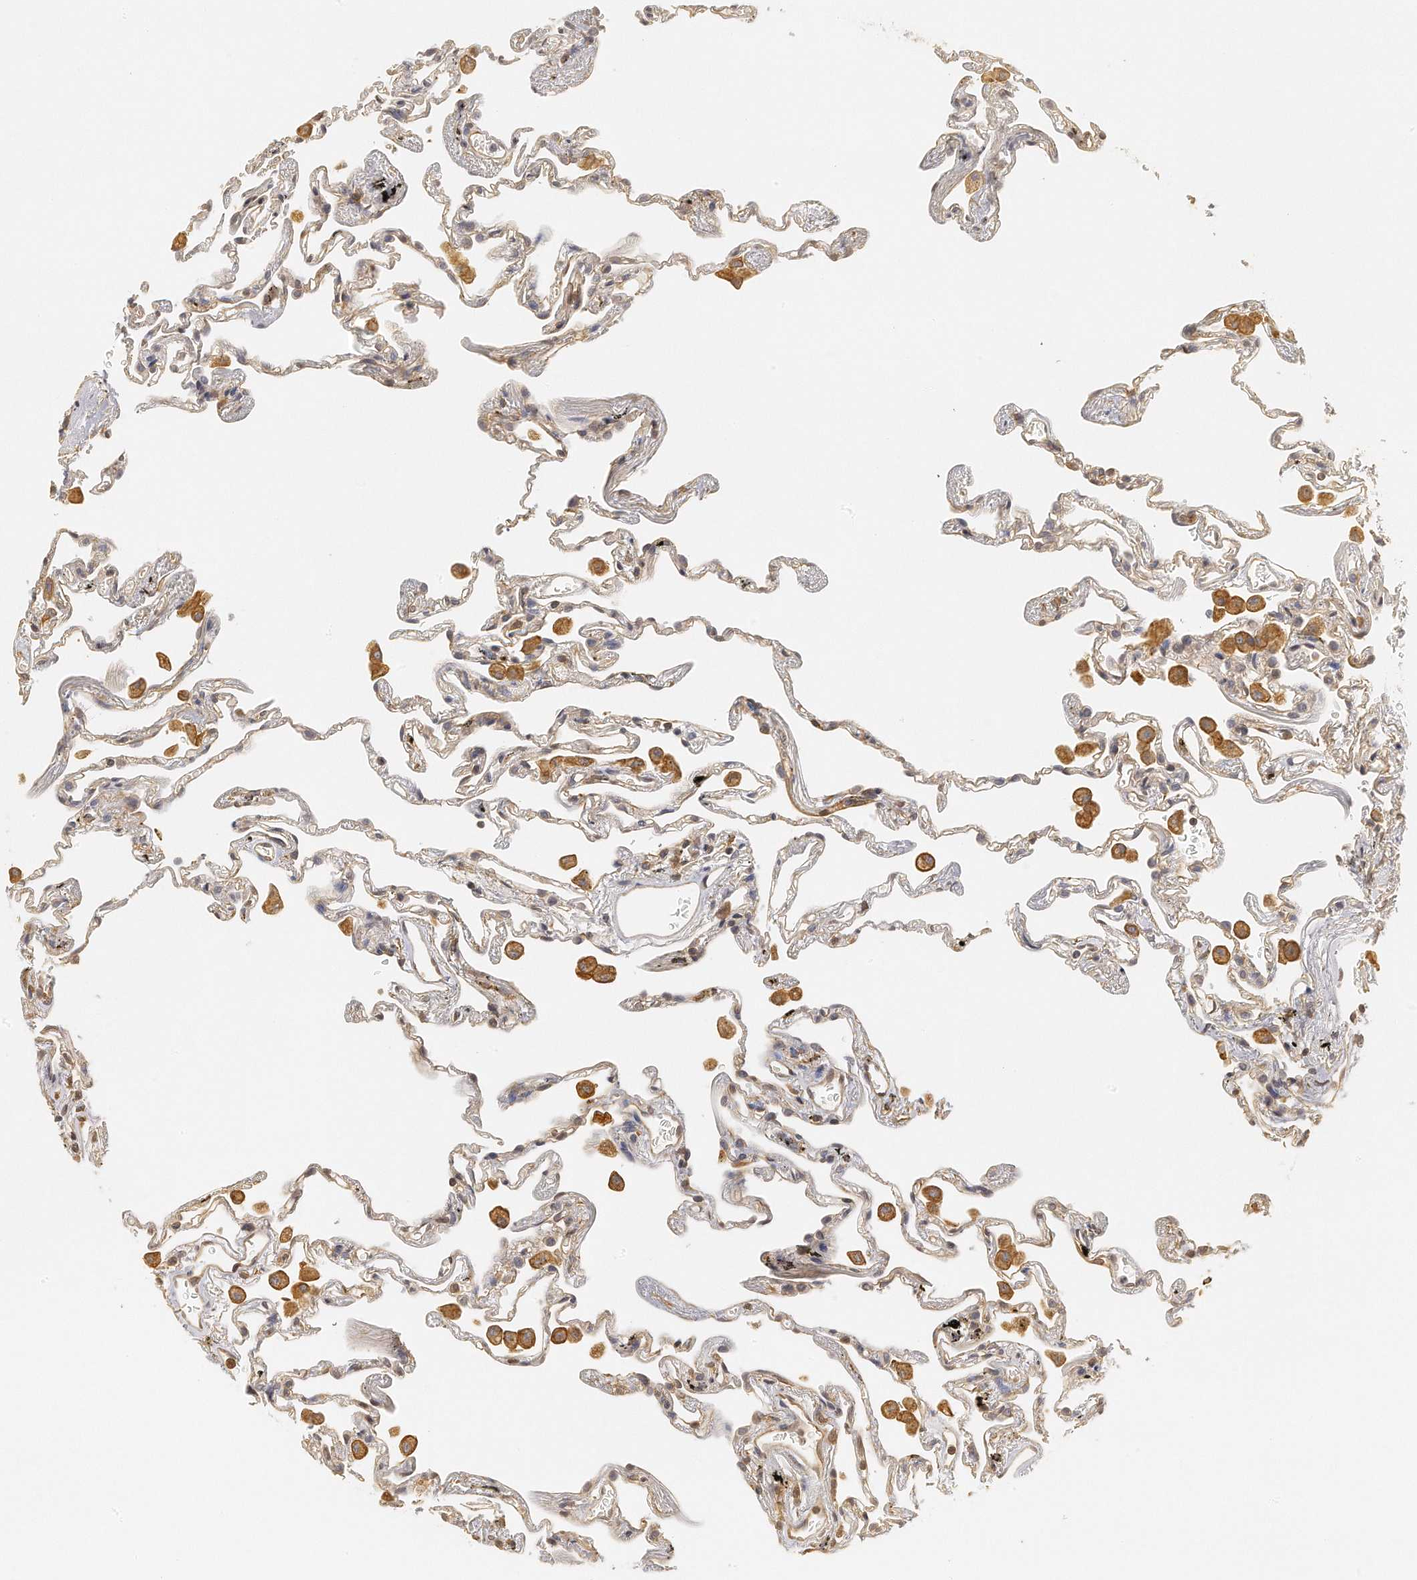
{"staining": {"intensity": "weak", "quantity": "25%-75%", "location": "cytoplasmic/membranous"}, "tissue": "lung", "cell_type": "Alveolar cells", "image_type": "normal", "snomed": [{"axis": "morphology", "description": "Normal tissue, NOS"}, {"axis": "morphology", "description": "Inflammation, NOS"}, {"axis": "topography", "description": "Lung"}], "caption": "Protein staining by immunohistochemistry reveals weak cytoplasmic/membranous staining in about 25%-75% of alveolar cells in unremarkable lung. The staining was performed using DAB (3,3'-diaminobenzidine) to visualize the protein expression in brown, while the nuclei were stained in blue with hematoxylin (Magnification: 20x).", "gene": "CHST7", "patient": {"sex": "male", "age": 69}}